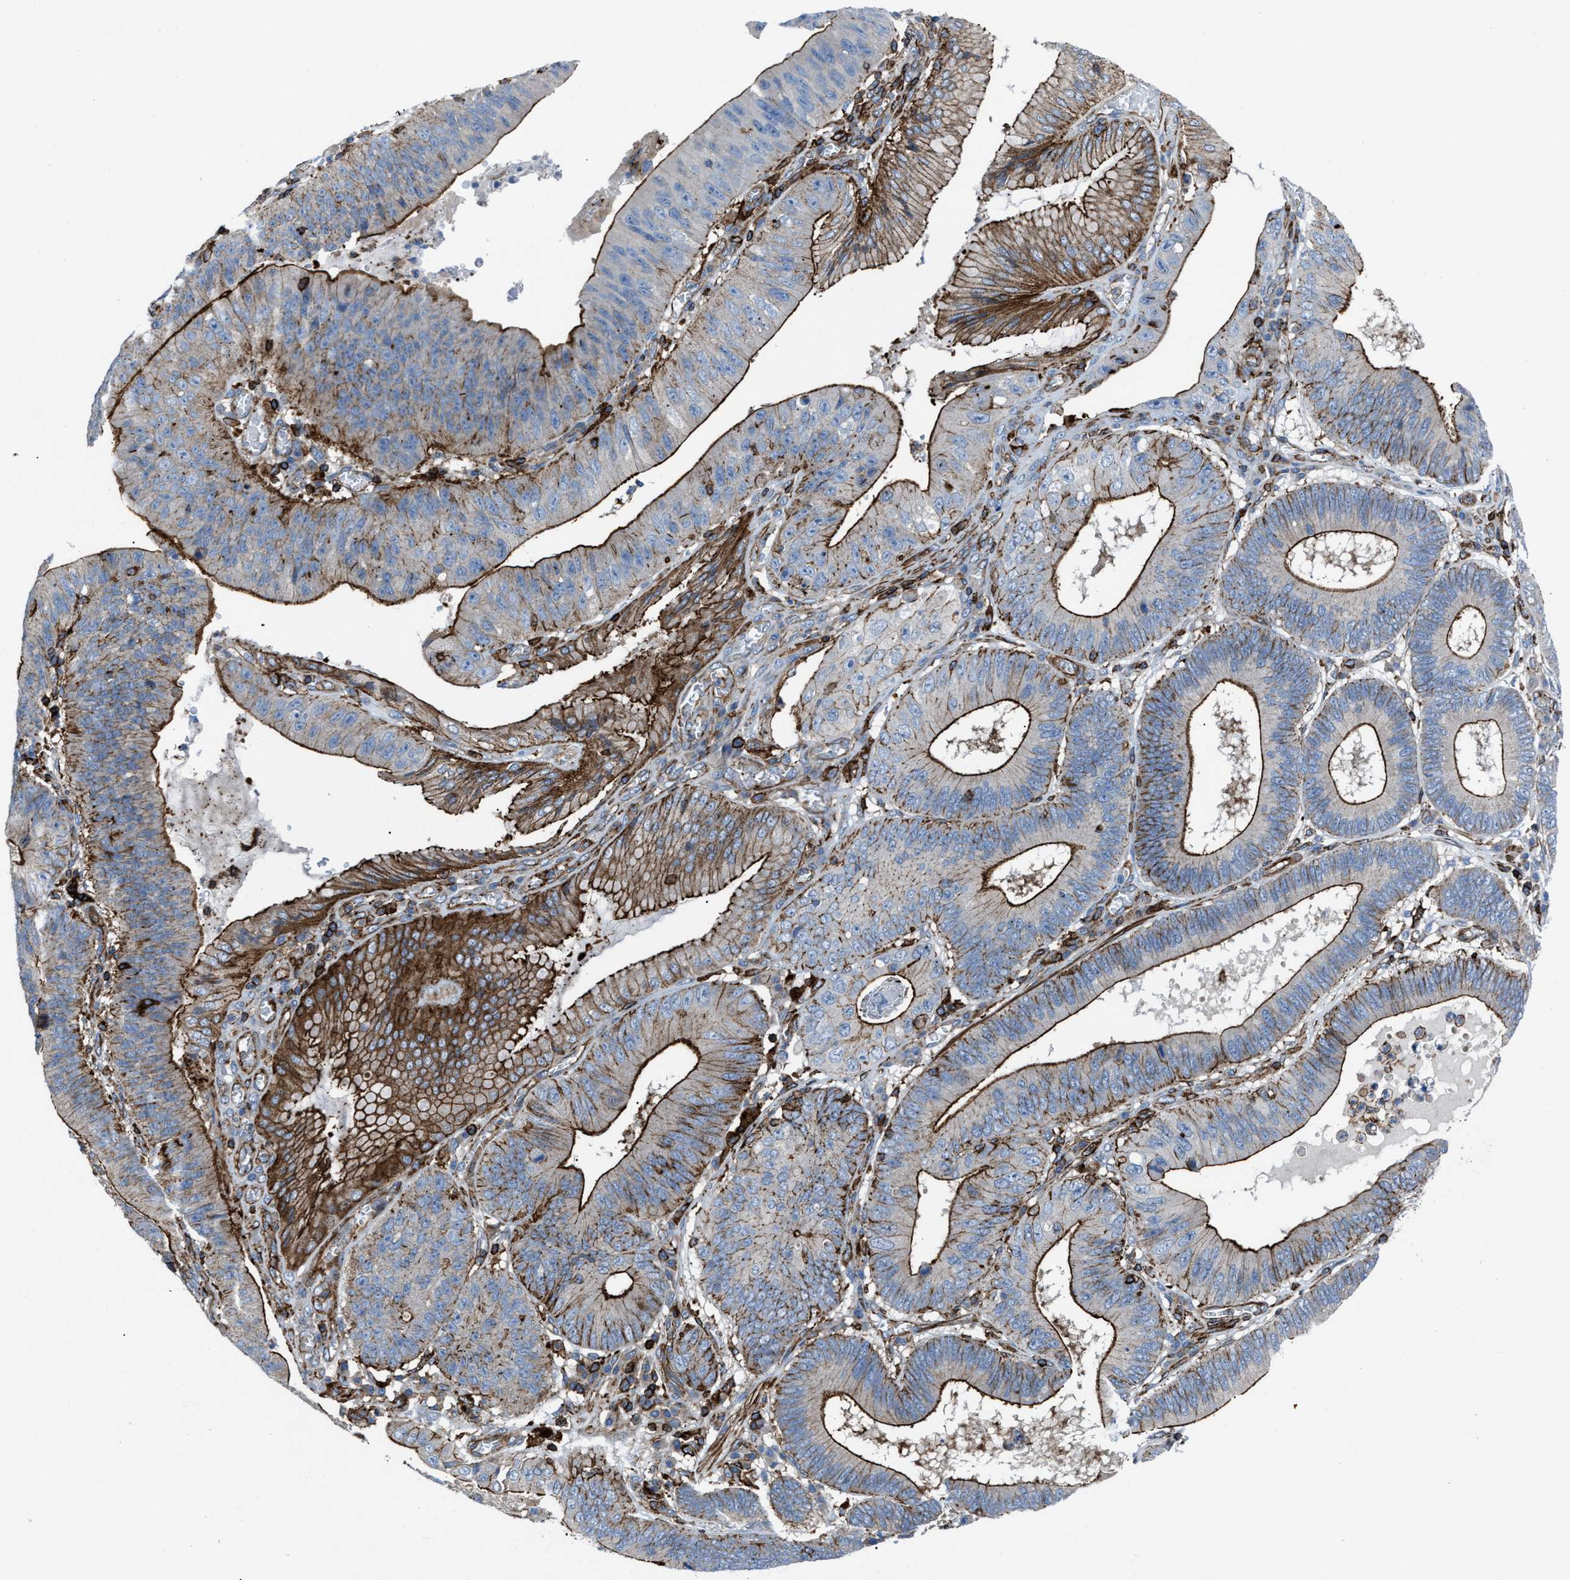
{"staining": {"intensity": "moderate", "quantity": ">75%", "location": "cytoplasmic/membranous"}, "tissue": "stomach cancer", "cell_type": "Tumor cells", "image_type": "cancer", "snomed": [{"axis": "morphology", "description": "Adenocarcinoma, NOS"}, {"axis": "topography", "description": "Stomach"}], "caption": "This micrograph demonstrates immunohistochemistry (IHC) staining of stomach cancer (adenocarcinoma), with medium moderate cytoplasmic/membranous positivity in approximately >75% of tumor cells.", "gene": "AGPAT2", "patient": {"sex": "male", "age": 59}}